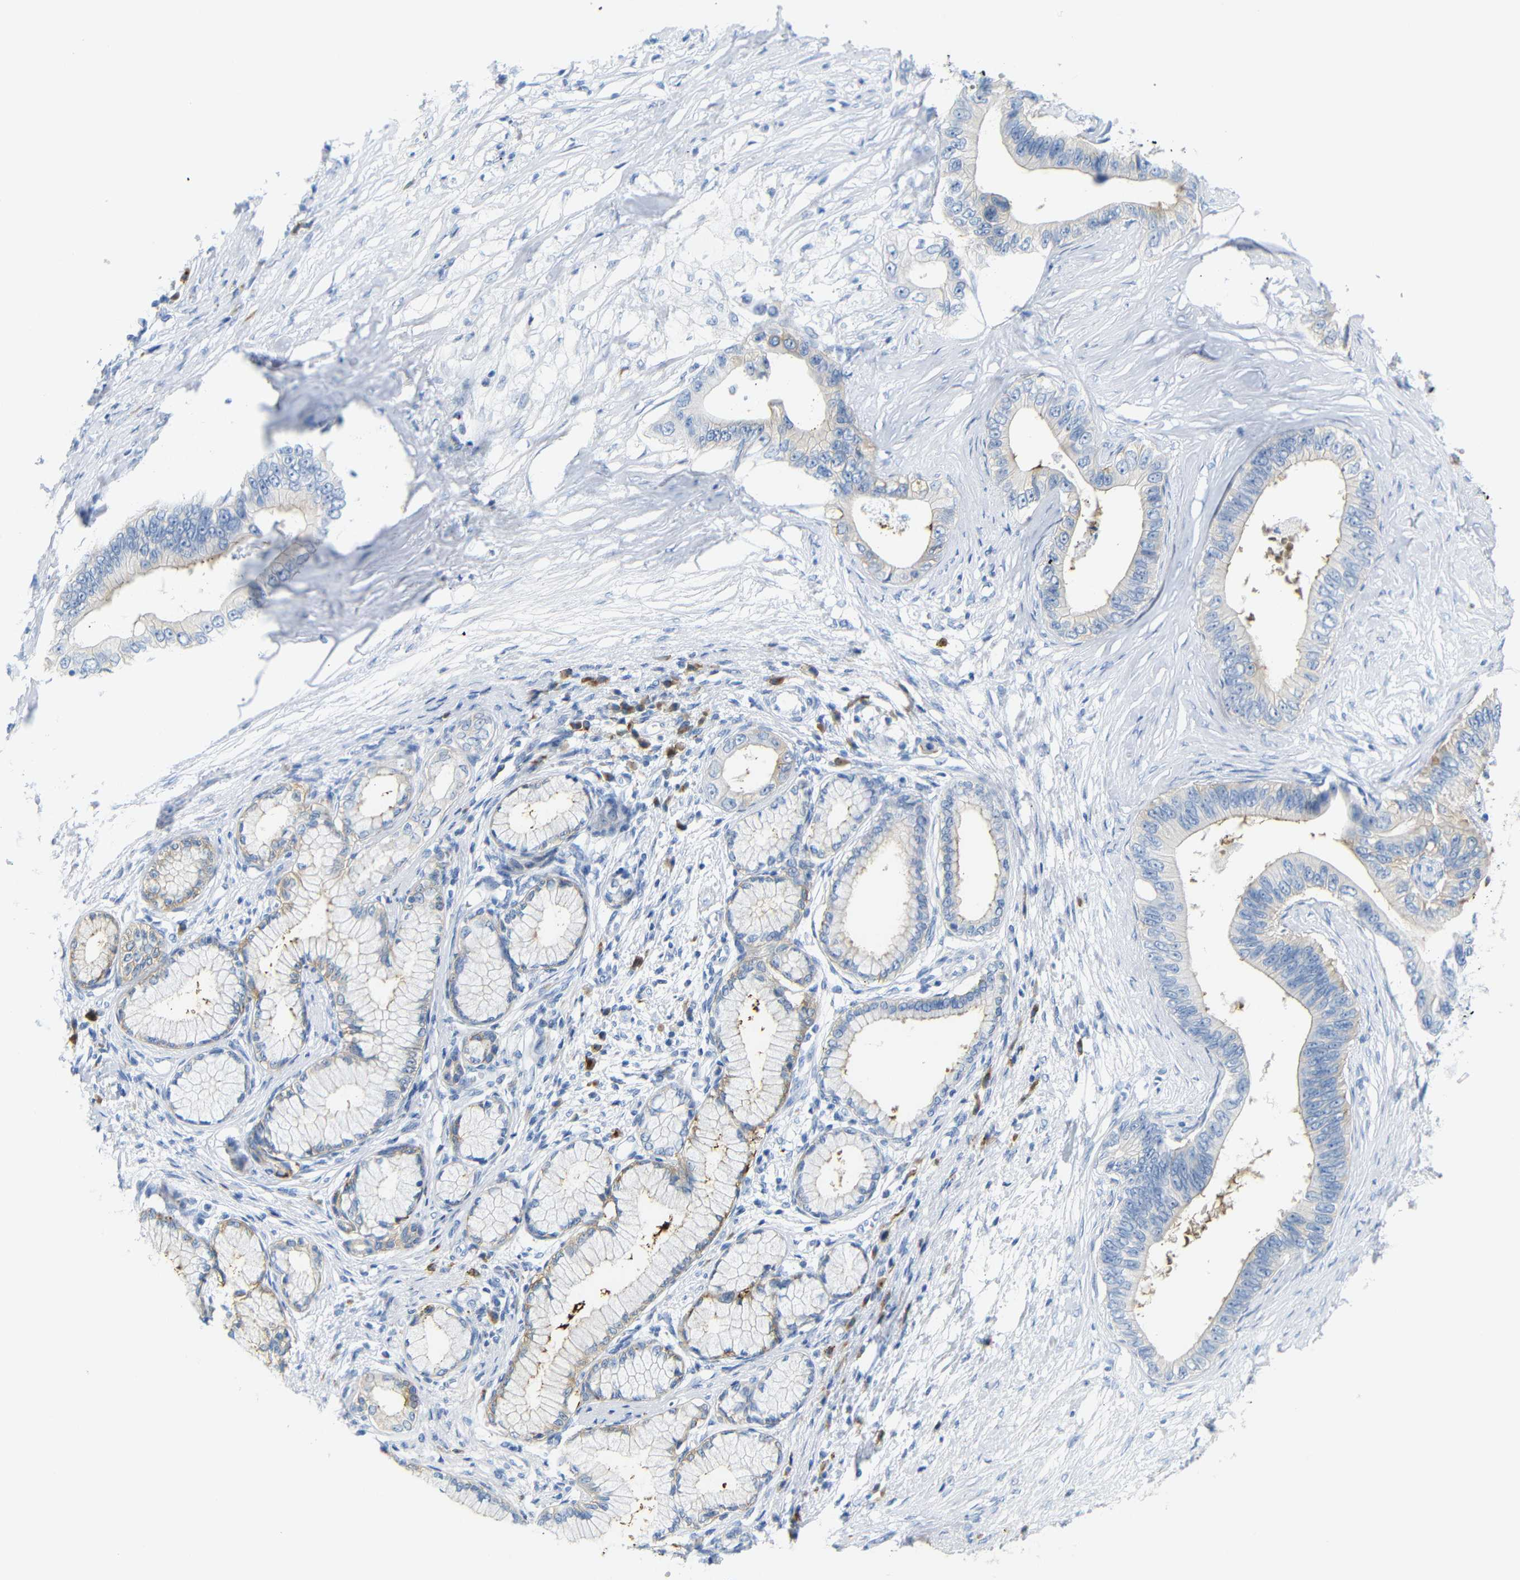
{"staining": {"intensity": "weak", "quantity": "25%-75%", "location": "cytoplasmic/membranous"}, "tissue": "pancreatic cancer", "cell_type": "Tumor cells", "image_type": "cancer", "snomed": [{"axis": "morphology", "description": "Adenocarcinoma, NOS"}, {"axis": "topography", "description": "Pancreas"}], "caption": "Tumor cells reveal low levels of weak cytoplasmic/membranous expression in about 25%-75% of cells in pancreatic cancer (adenocarcinoma).", "gene": "FCRL1", "patient": {"sex": "male", "age": 77}}